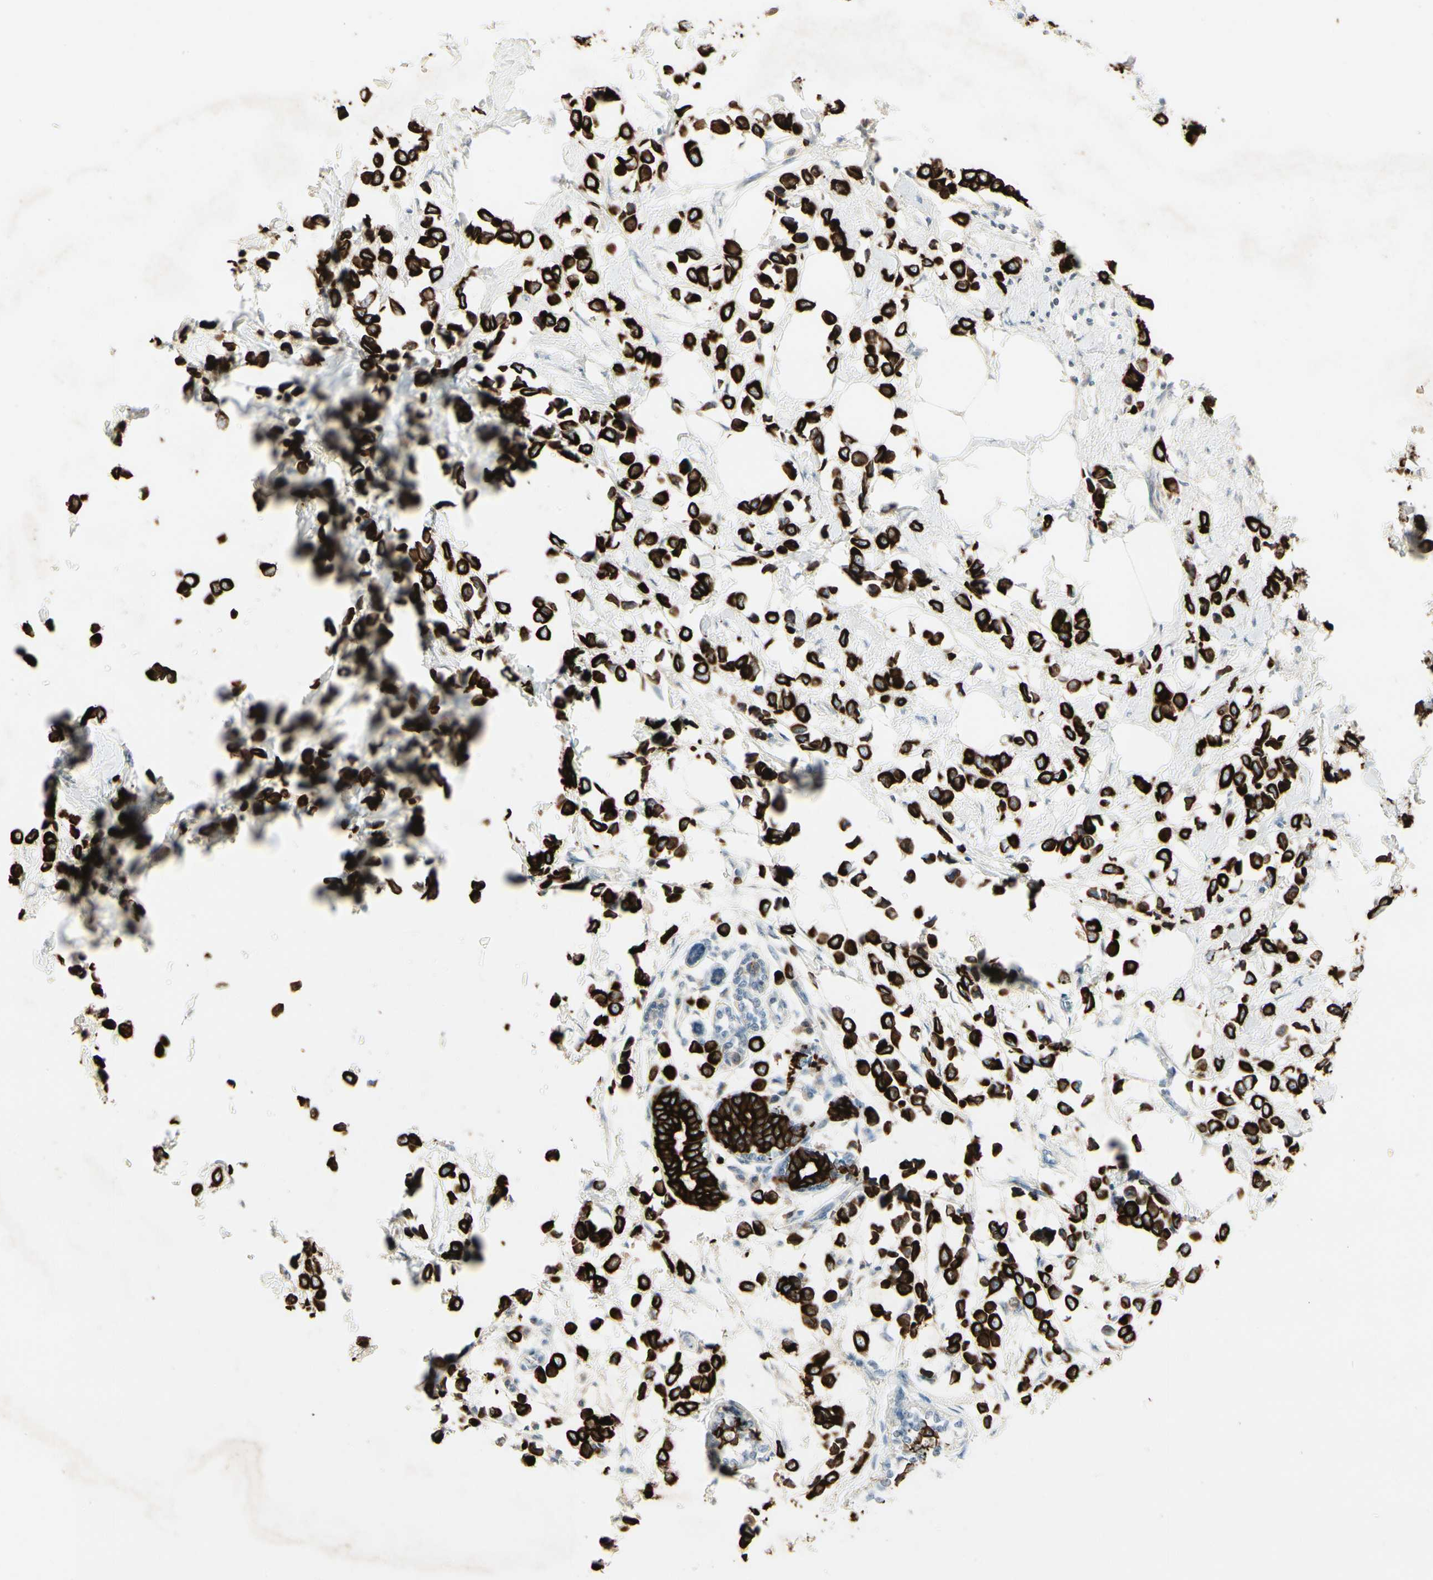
{"staining": {"intensity": "strong", "quantity": ">75%", "location": "cytoplasmic/membranous"}, "tissue": "breast cancer", "cell_type": "Tumor cells", "image_type": "cancer", "snomed": [{"axis": "morphology", "description": "Lobular carcinoma"}, {"axis": "topography", "description": "Breast"}], "caption": "An immunohistochemistry (IHC) histopathology image of neoplastic tissue is shown. Protein staining in brown shows strong cytoplasmic/membranous positivity in breast cancer (lobular carcinoma) within tumor cells.", "gene": "SKIL", "patient": {"sex": "female", "age": 51}}